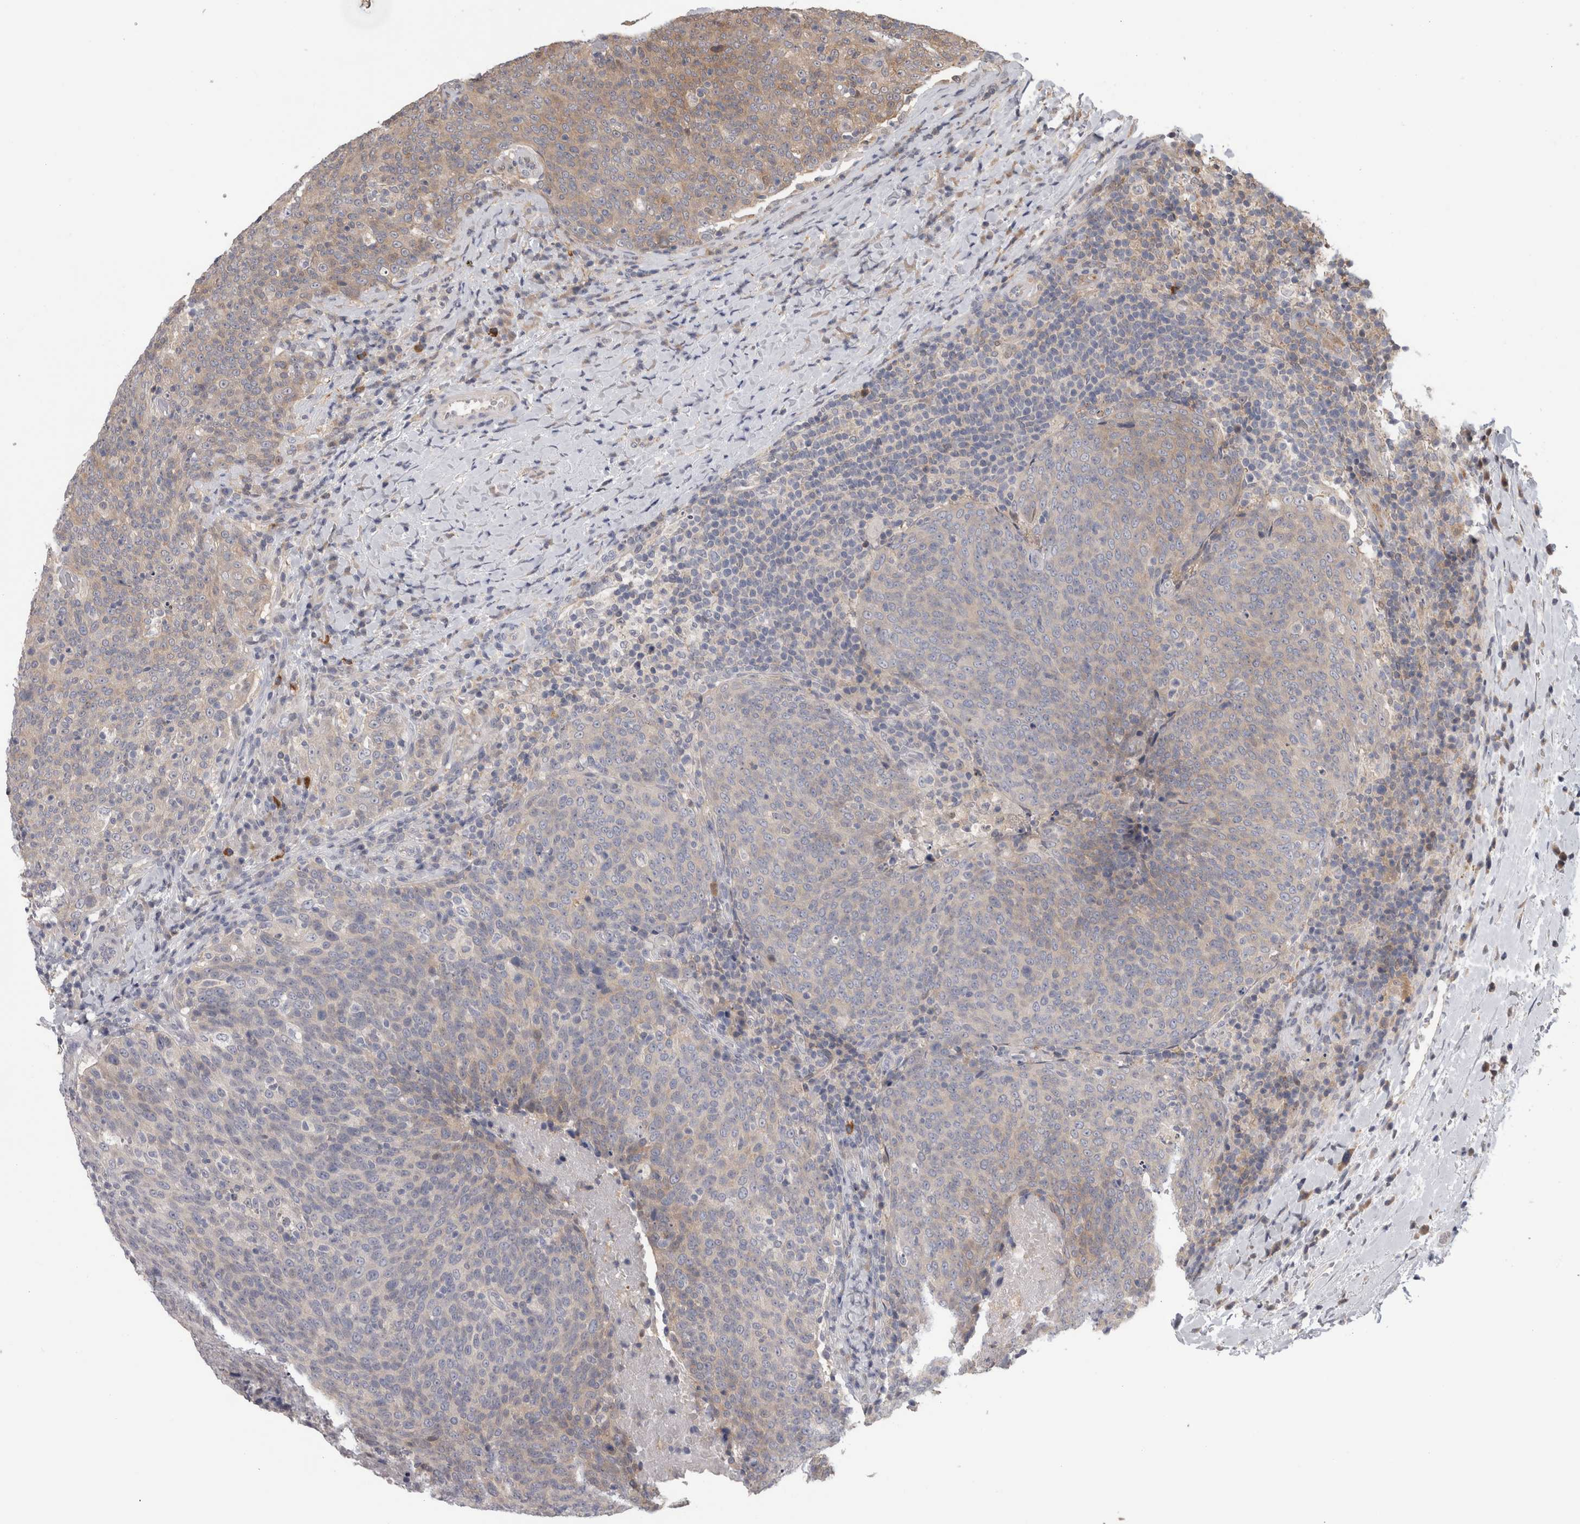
{"staining": {"intensity": "weak", "quantity": "<25%", "location": "cytoplasmic/membranous"}, "tissue": "head and neck cancer", "cell_type": "Tumor cells", "image_type": "cancer", "snomed": [{"axis": "morphology", "description": "Squamous cell carcinoma, NOS"}, {"axis": "morphology", "description": "Squamous cell carcinoma, metastatic, NOS"}, {"axis": "topography", "description": "Lymph node"}, {"axis": "topography", "description": "Head-Neck"}], "caption": "Head and neck metastatic squamous cell carcinoma stained for a protein using IHC exhibits no staining tumor cells.", "gene": "USH1G", "patient": {"sex": "male", "age": 62}}